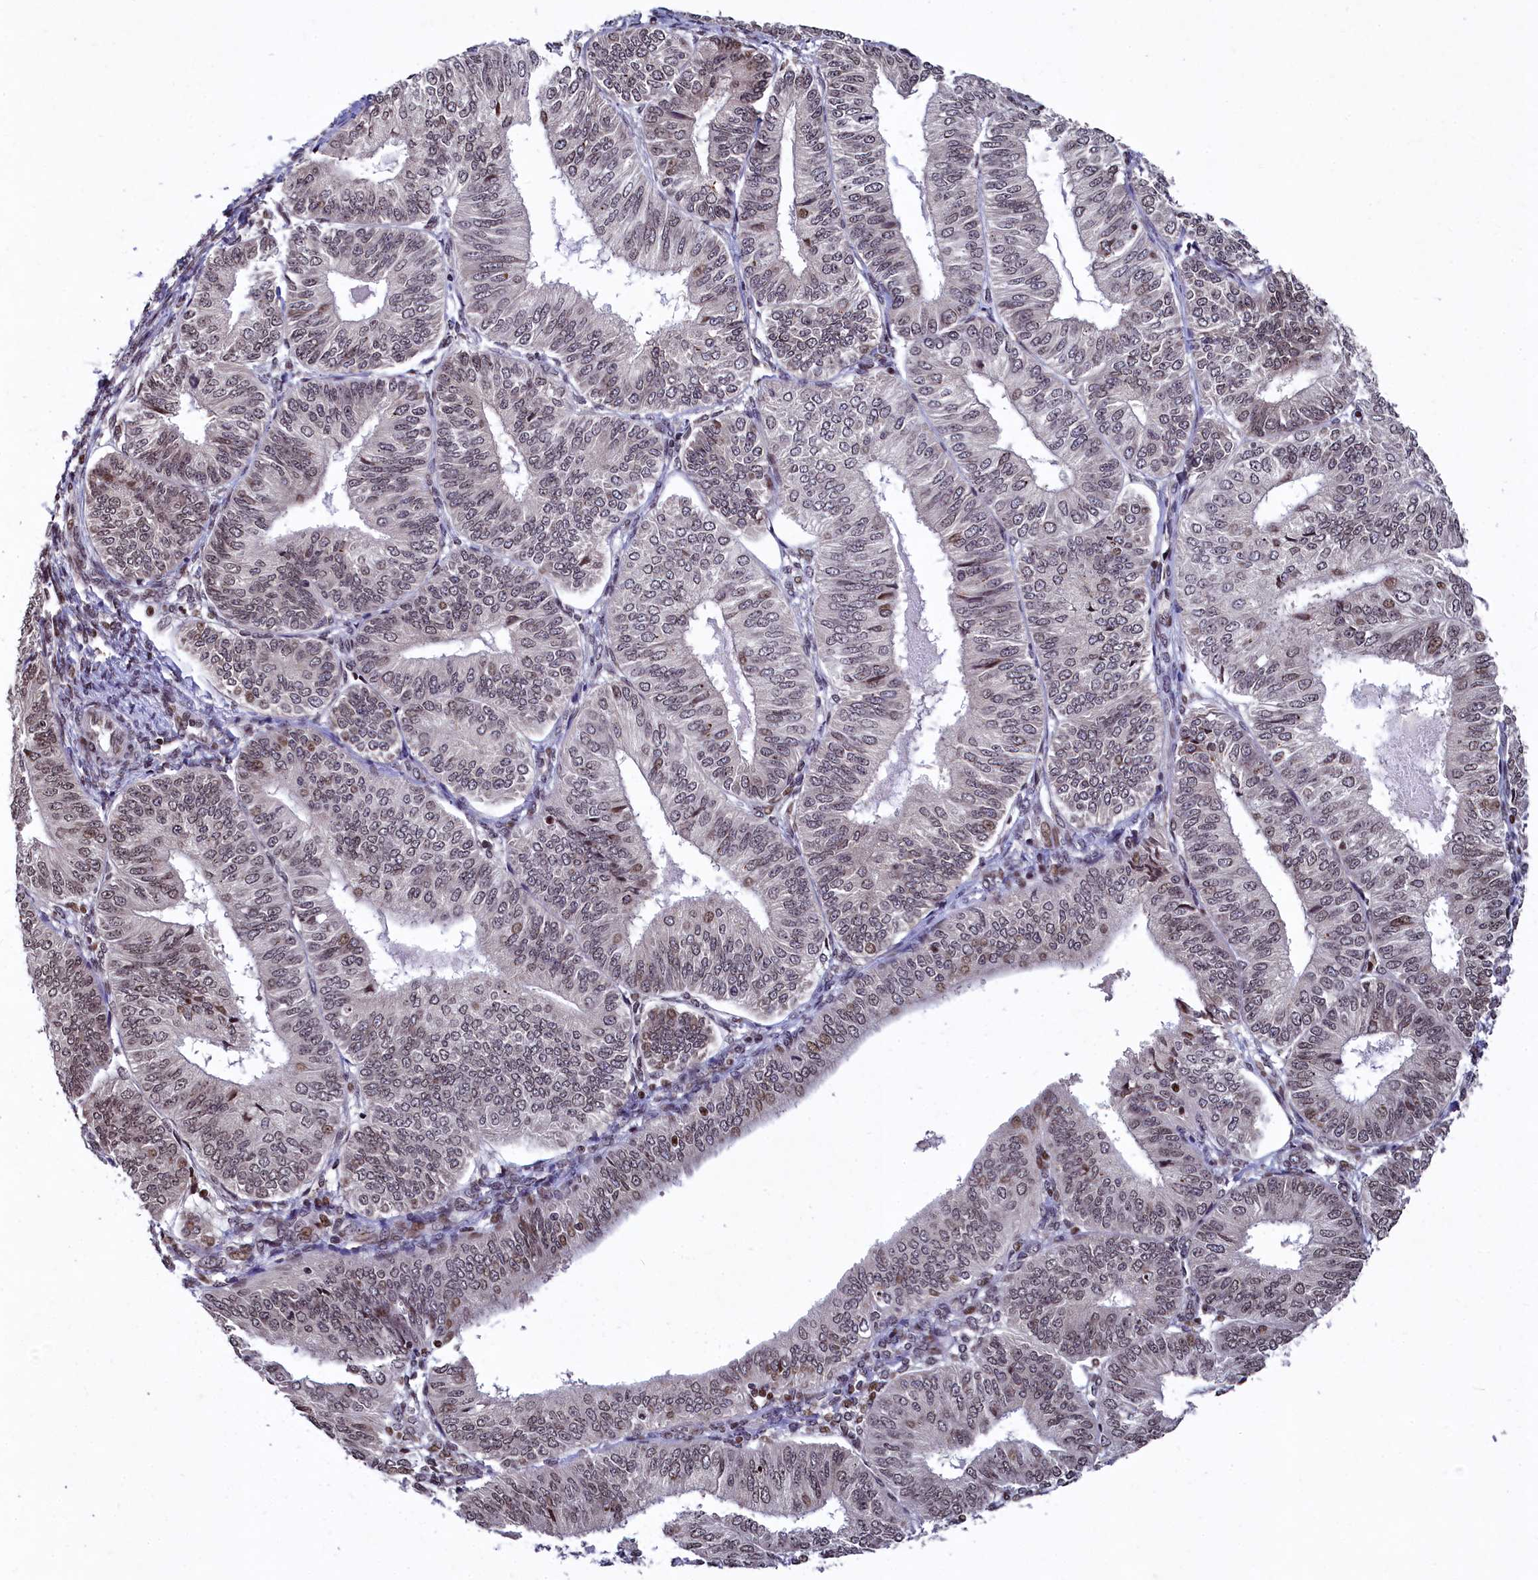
{"staining": {"intensity": "weak", "quantity": "<25%", "location": "cytoplasmic/membranous,nuclear"}, "tissue": "endometrial cancer", "cell_type": "Tumor cells", "image_type": "cancer", "snomed": [{"axis": "morphology", "description": "Adenocarcinoma, NOS"}, {"axis": "topography", "description": "Endometrium"}], "caption": "Tumor cells show no significant protein positivity in endometrial cancer (adenocarcinoma). (Immunohistochemistry, brightfield microscopy, high magnification).", "gene": "FAM217B", "patient": {"sex": "female", "age": 58}}